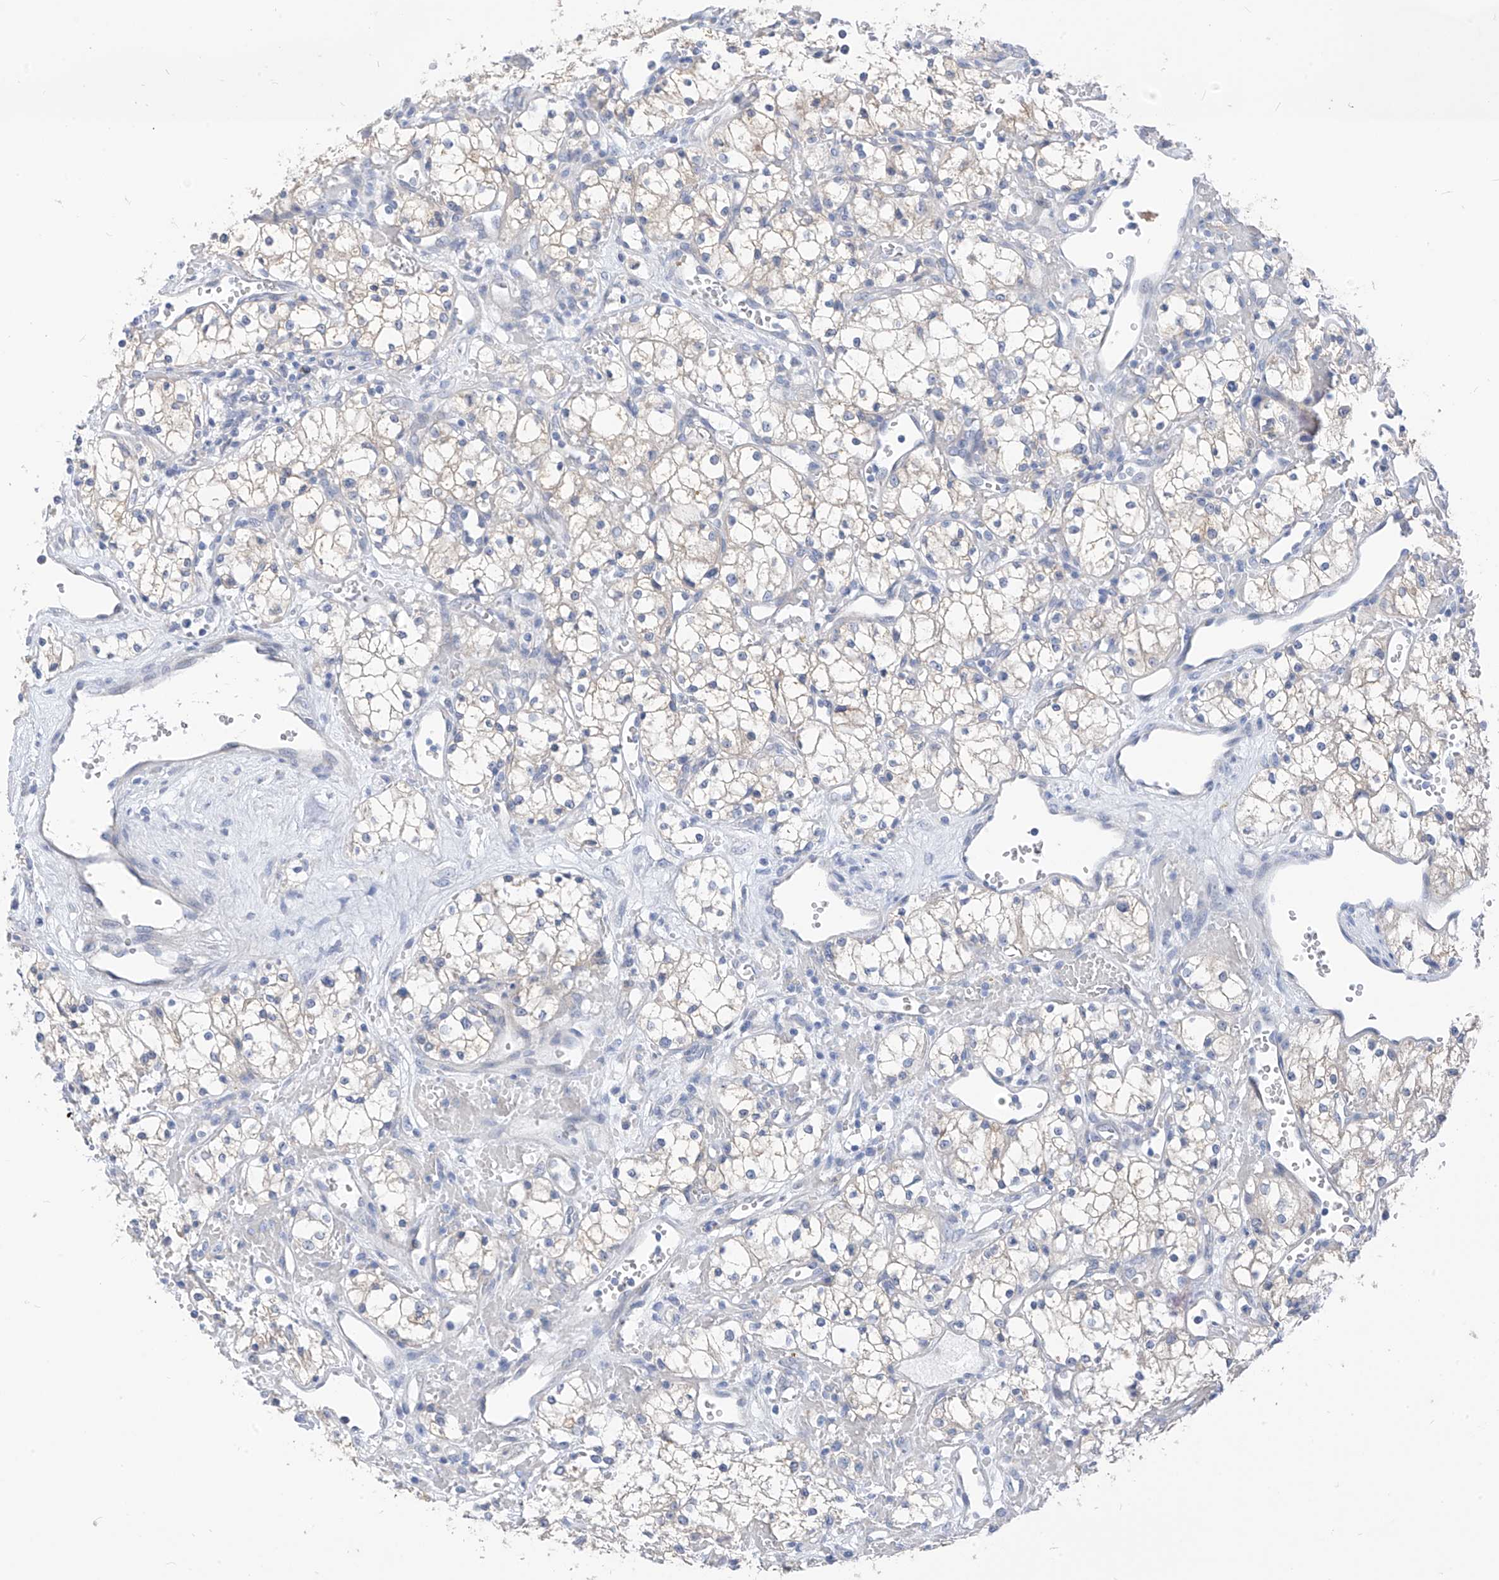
{"staining": {"intensity": "negative", "quantity": "none", "location": "none"}, "tissue": "renal cancer", "cell_type": "Tumor cells", "image_type": "cancer", "snomed": [{"axis": "morphology", "description": "Adenocarcinoma, NOS"}, {"axis": "topography", "description": "Kidney"}], "caption": "Immunohistochemistry of renal cancer (adenocarcinoma) demonstrates no expression in tumor cells.", "gene": "LDAH", "patient": {"sex": "male", "age": 59}}